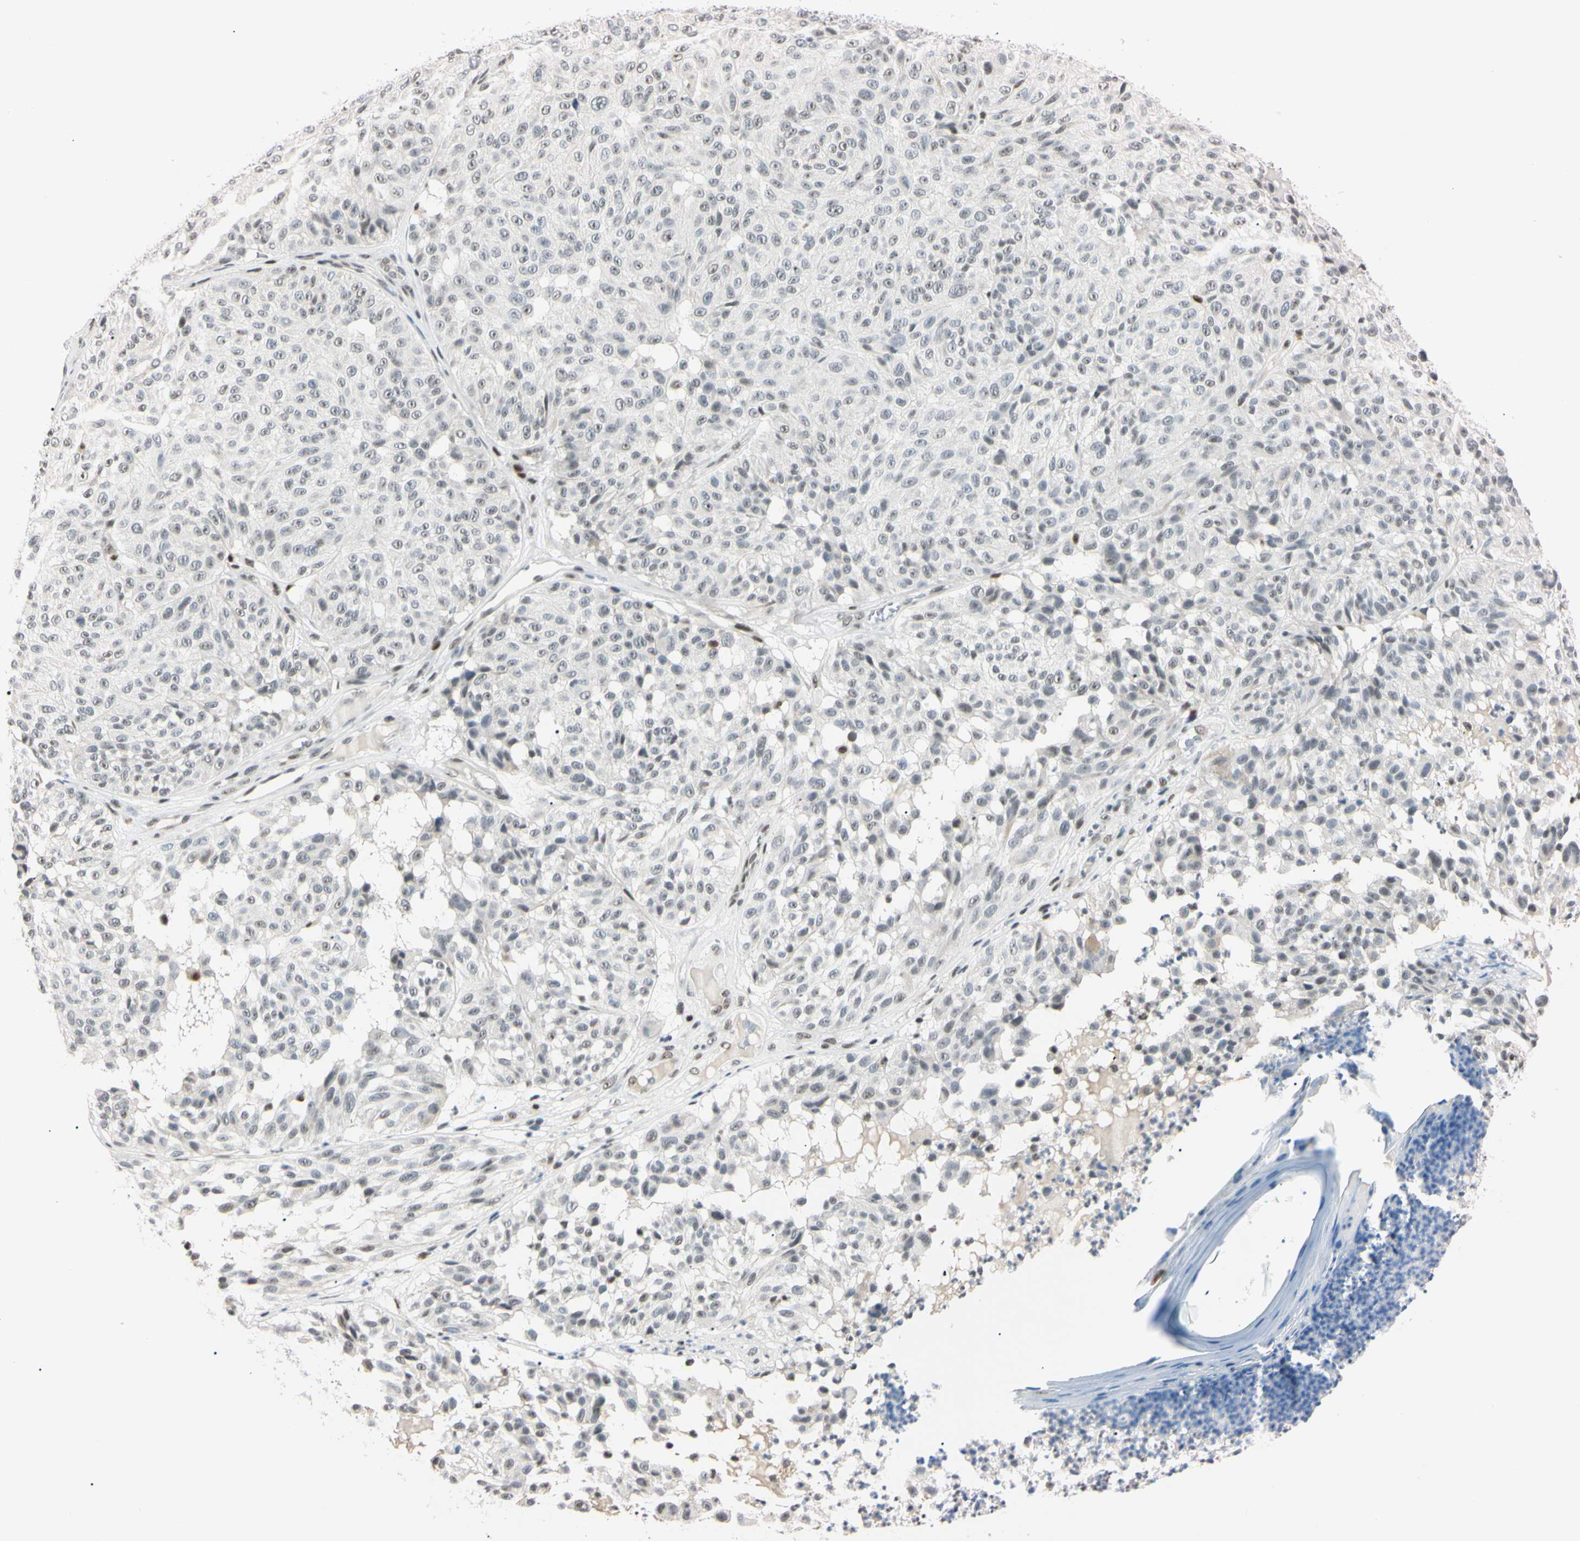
{"staining": {"intensity": "negative", "quantity": "none", "location": "none"}, "tissue": "melanoma", "cell_type": "Tumor cells", "image_type": "cancer", "snomed": [{"axis": "morphology", "description": "Malignant melanoma, NOS"}, {"axis": "topography", "description": "Skin"}], "caption": "Melanoma was stained to show a protein in brown. There is no significant expression in tumor cells.", "gene": "C1orf174", "patient": {"sex": "female", "age": 46}}